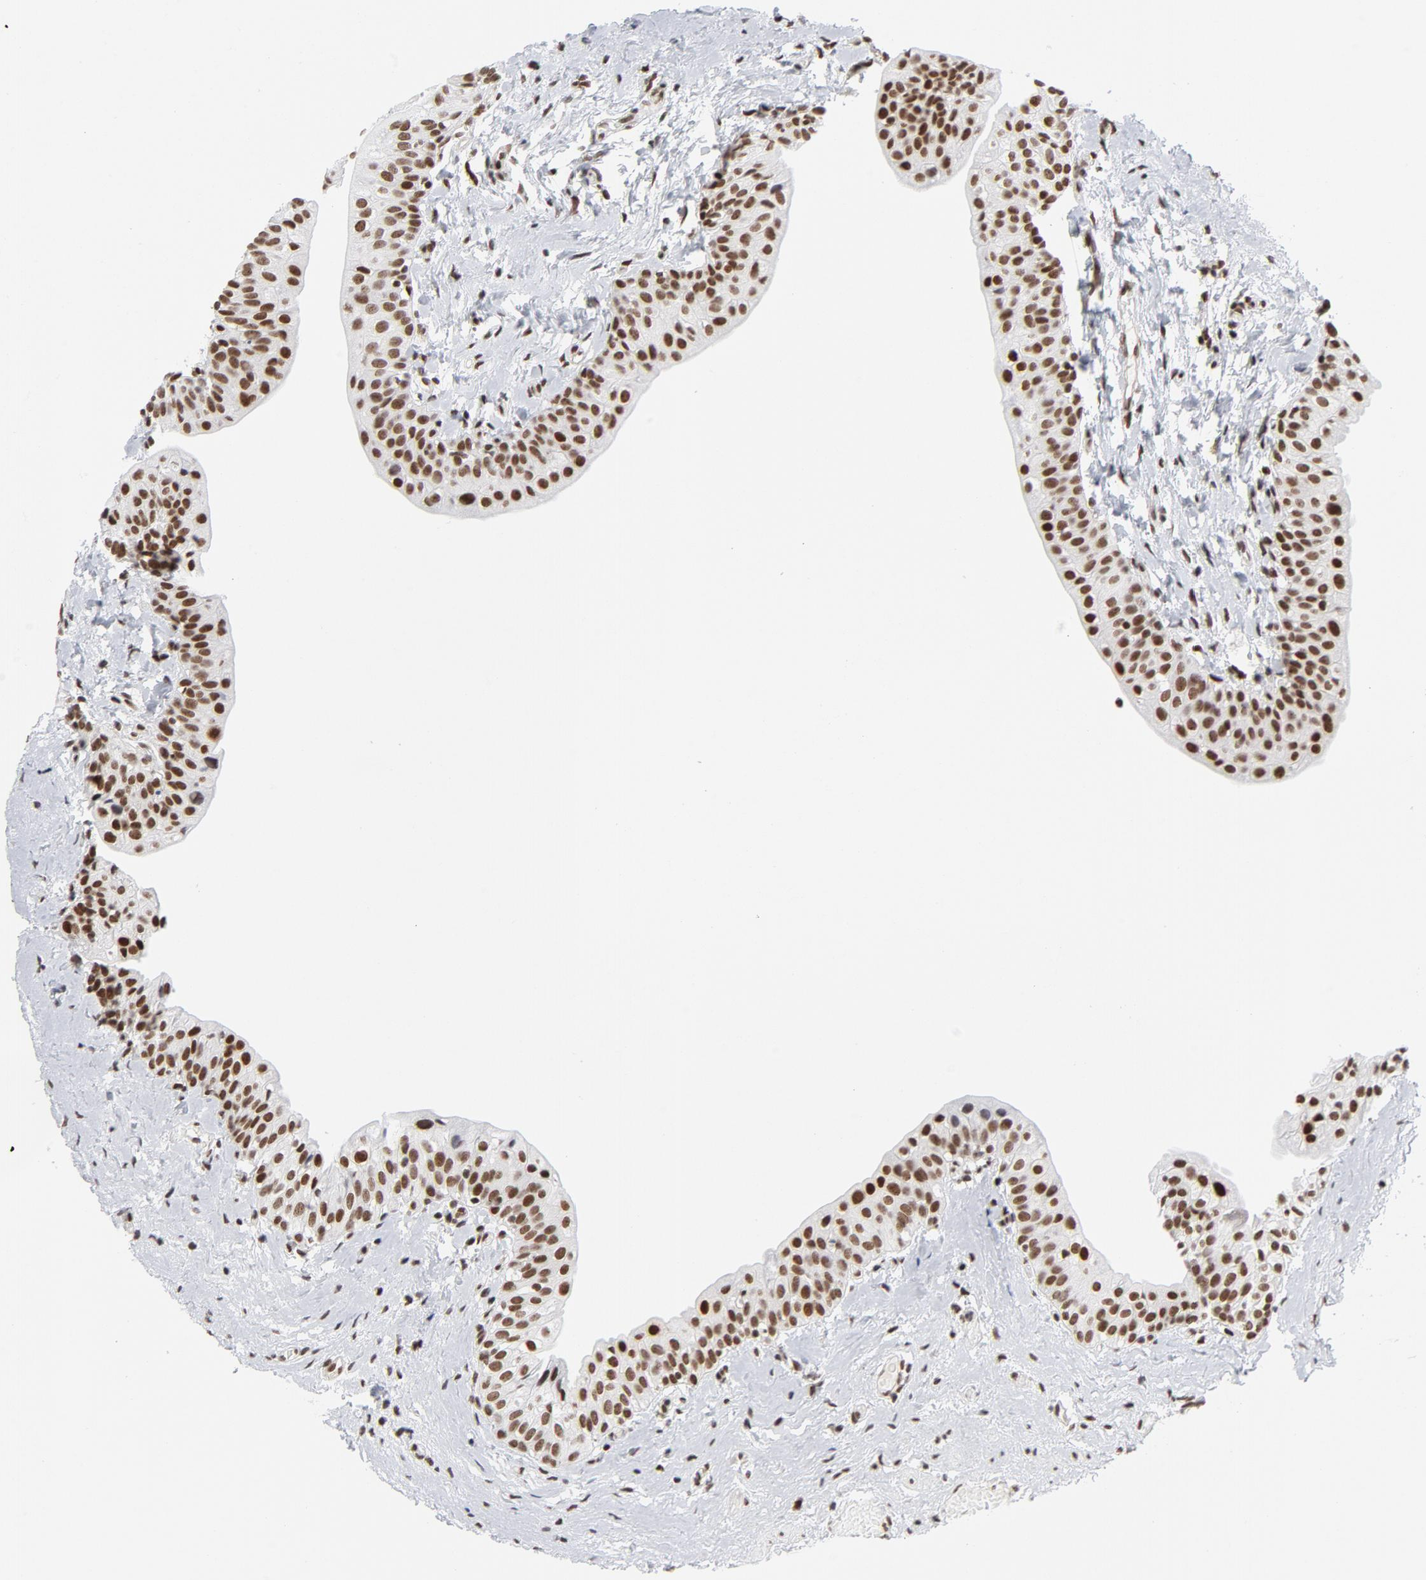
{"staining": {"intensity": "moderate", "quantity": ">75%", "location": "nuclear"}, "tissue": "urinary bladder", "cell_type": "Urothelial cells", "image_type": "normal", "snomed": [{"axis": "morphology", "description": "Normal tissue, NOS"}, {"axis": "topography", "description": "Urinary bladder"}], "caption": "IHC micrograph of normal urinary bladder: urinary bladder stained using immunohistochemistry demonstrates medium levels of moderate protein expression localized specifically in the nuclear of urothelial cells, appearing as a nuclear brown color.", "gene": "RFC4", "patient": {"sex": "male", "age": 59}}